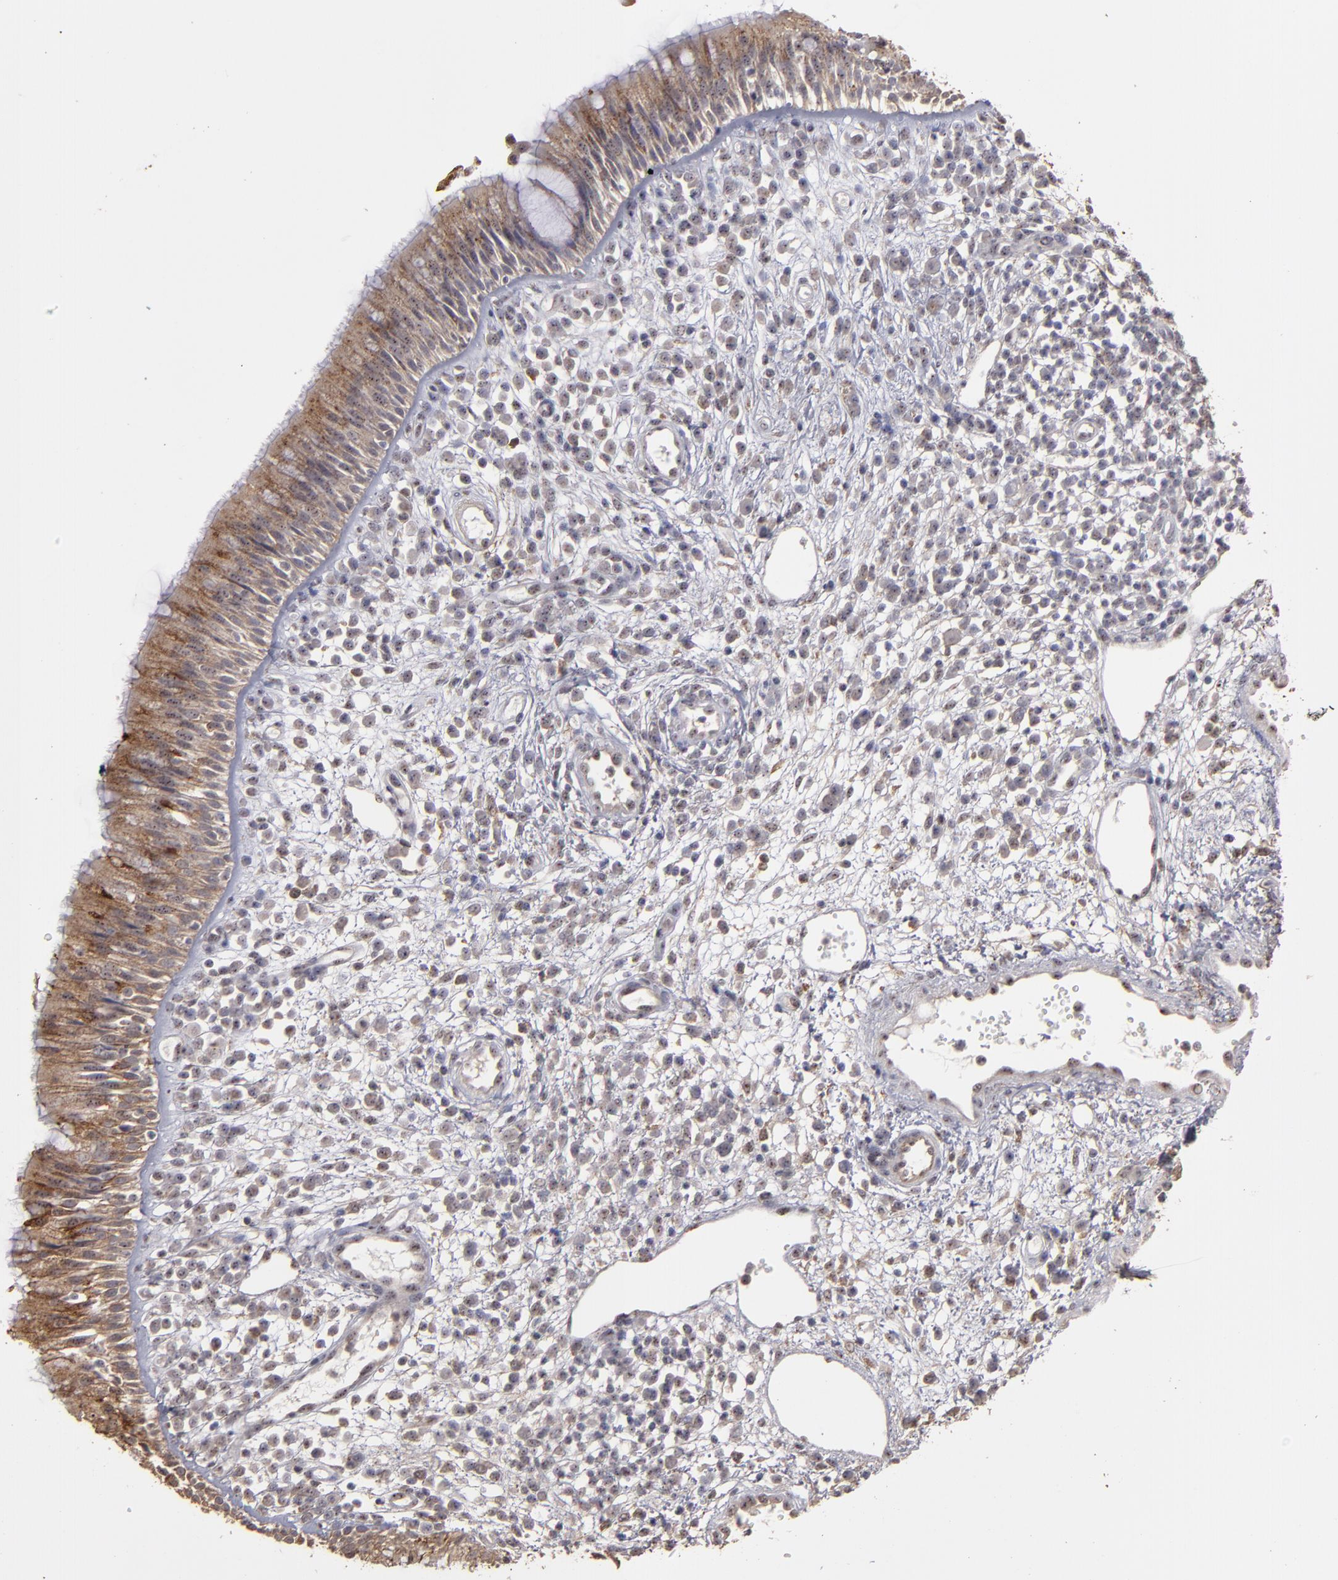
{"staining": {"intensity": "strong", "quantity": ">75%", "location": "cytoplasmic/membranous"}, "tissue": "nasopharynx", "cell_type": "Respiratory epithelial cells", "image_type": "normal", "snomed": [{"axis": "morphology", "description": "Normal tissue, NOS"}, {"axis": "morphology", "description": "Inflammation, NOS"}, {"axis": "morphology", "description": "Malignant melanoma, Metastatic site"}, {"axis": "topography", "description": "Nasopharynx"}], "caption": "DAB (3,3'-diaminobenzidine) immunohistochemical staining of unremarkable nasopharynx exhibits strong cytoplasmic/membranous protein expression in approximately >75% of respiratory epithelial cells. (IHC, brightfield microscopy, high magnification).", "gene": "CD55", "patient": {"sex": "female", "age": 55}}